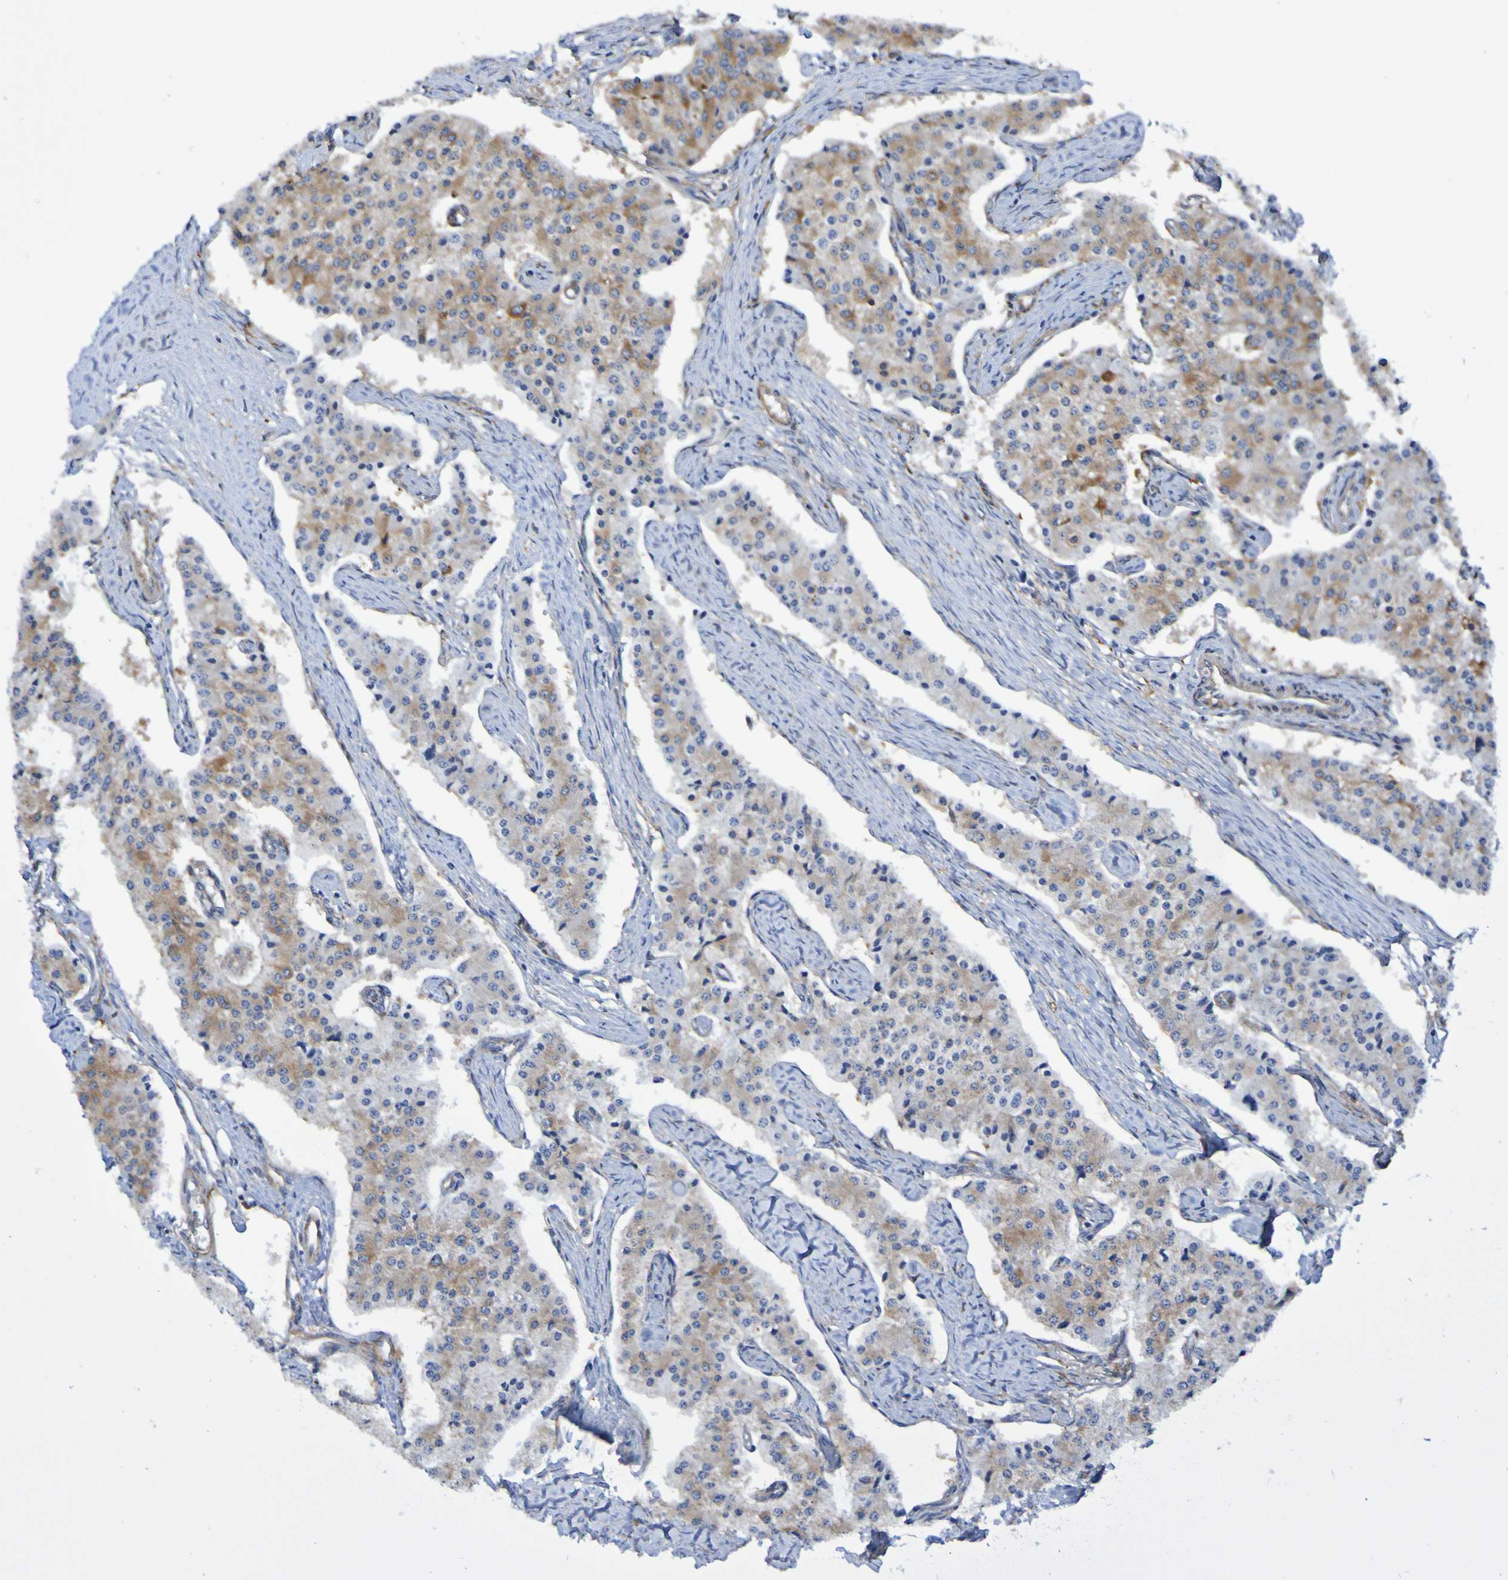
{"staining": {"intensity": "moderate", "quantity": ">75%", "location": "cytoplasmic/membranous"}, "tissue": "carcinoid", "cell_type": "Tumor cells", "image_type": "cancer", "snomed": [{"axis": "morphology", "description": "Carcinoid, malignant, NOS"}, {"axis": "topography", "description": "Colon"}], "caption": "Immunohistochemistry (IHC) photomicrograph of neoplastic tissue: carcinoid stained using IHC shows medium levels of moderate protein expression localized specifically in the cytoplasmic/membranous of tumor cells, appearing as a cytoplasmic/membranous brown color.", "gene": "SCRG1", "patient": {"sex": "female", "age": 52}}